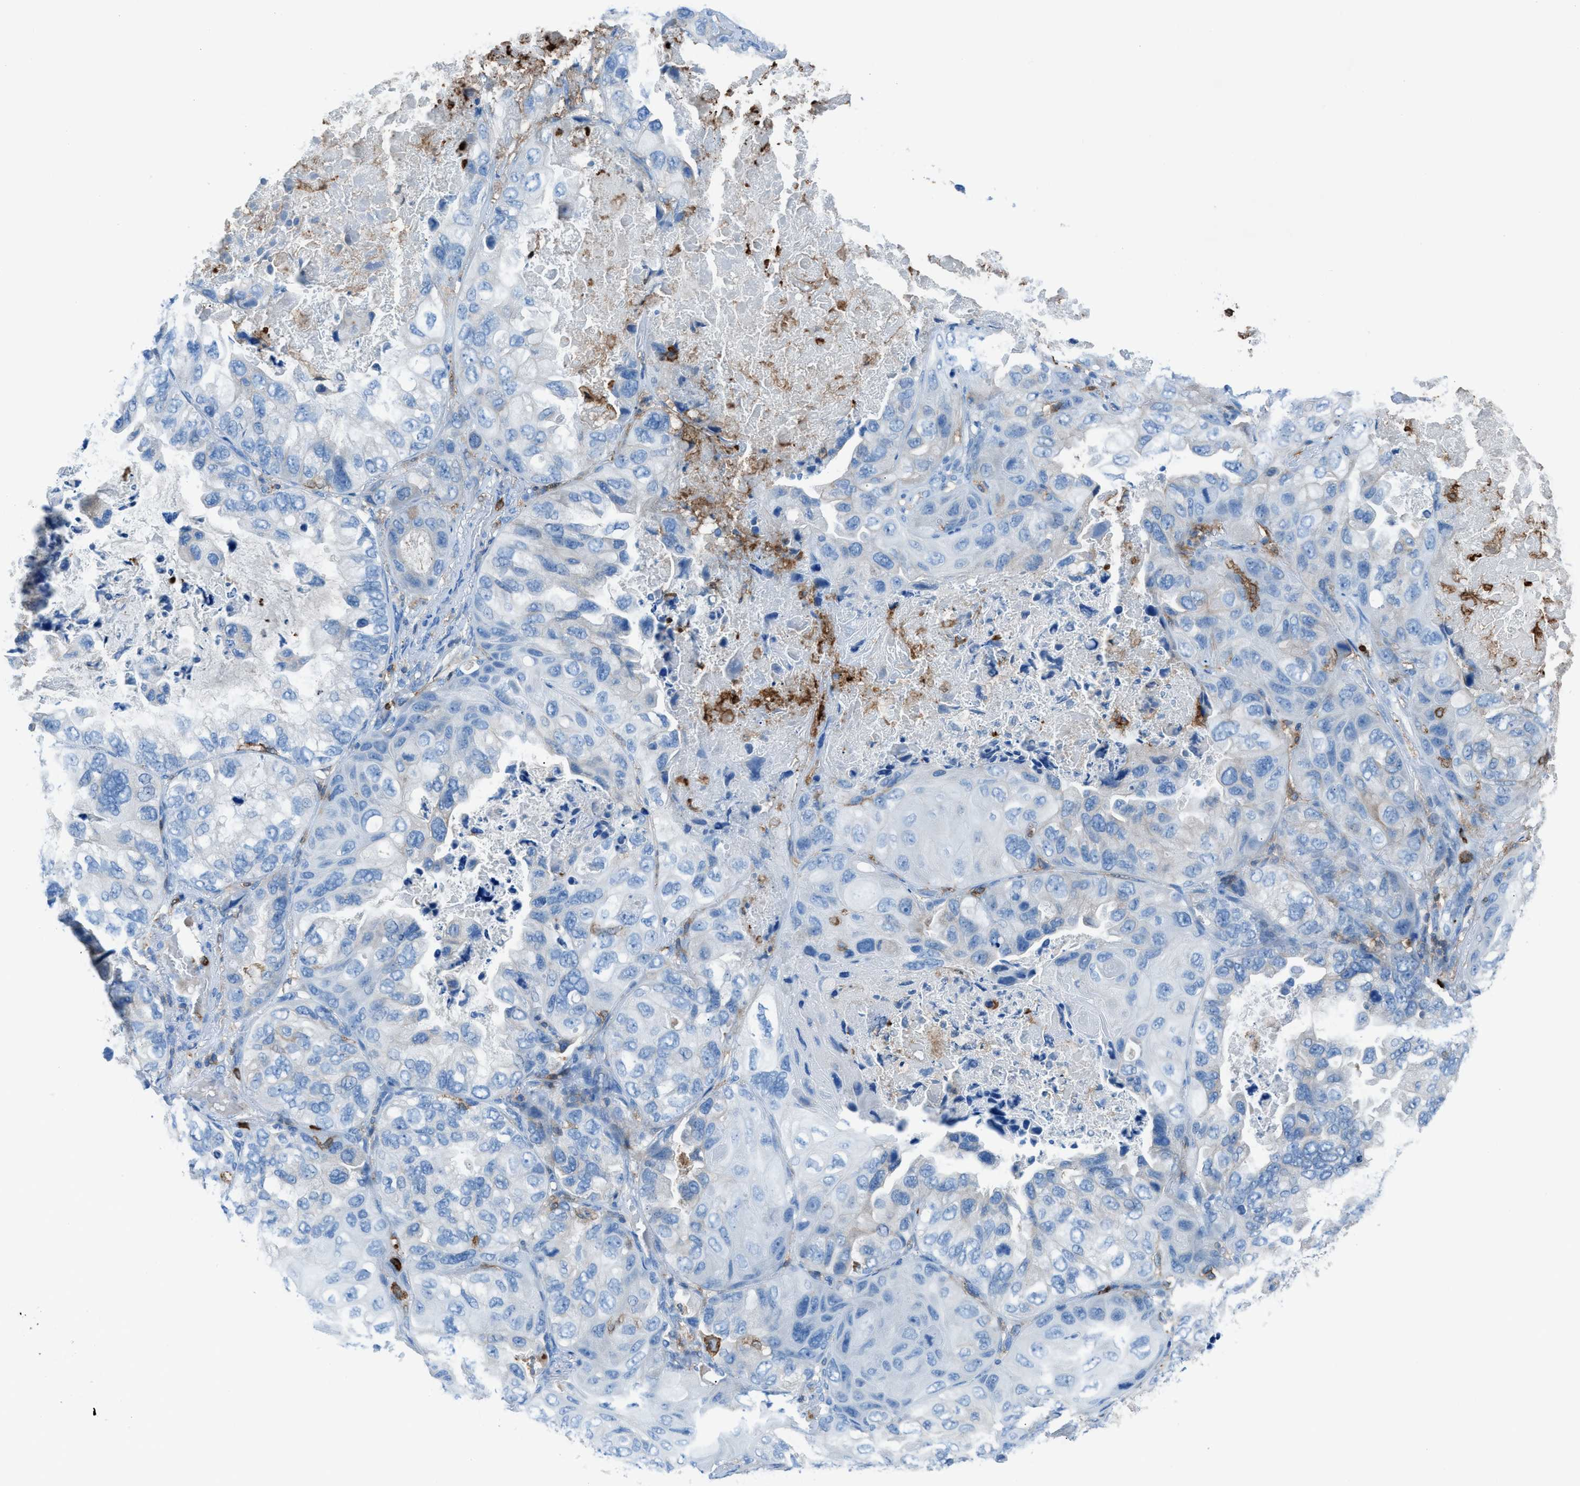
{"staining": {"intensity": "negative", "quantity": "none", "location": "none"}, "tissue": "lung cancer", "cell_type": "Tumor cells", "image_type": "cancer", "snomed": [{"axis": "morphology", "description": "Squamous cell carcinoma, NOS"}, {"axis": "topography", "description": "Lung"}], "caption": "Lung cancer (squamous cell carcinoma) was stained to show a protein in brown. There is no significant positivity in tumor cells.", "gene": "ITGB2", "patient": {"sex": "female", "age": 73}}